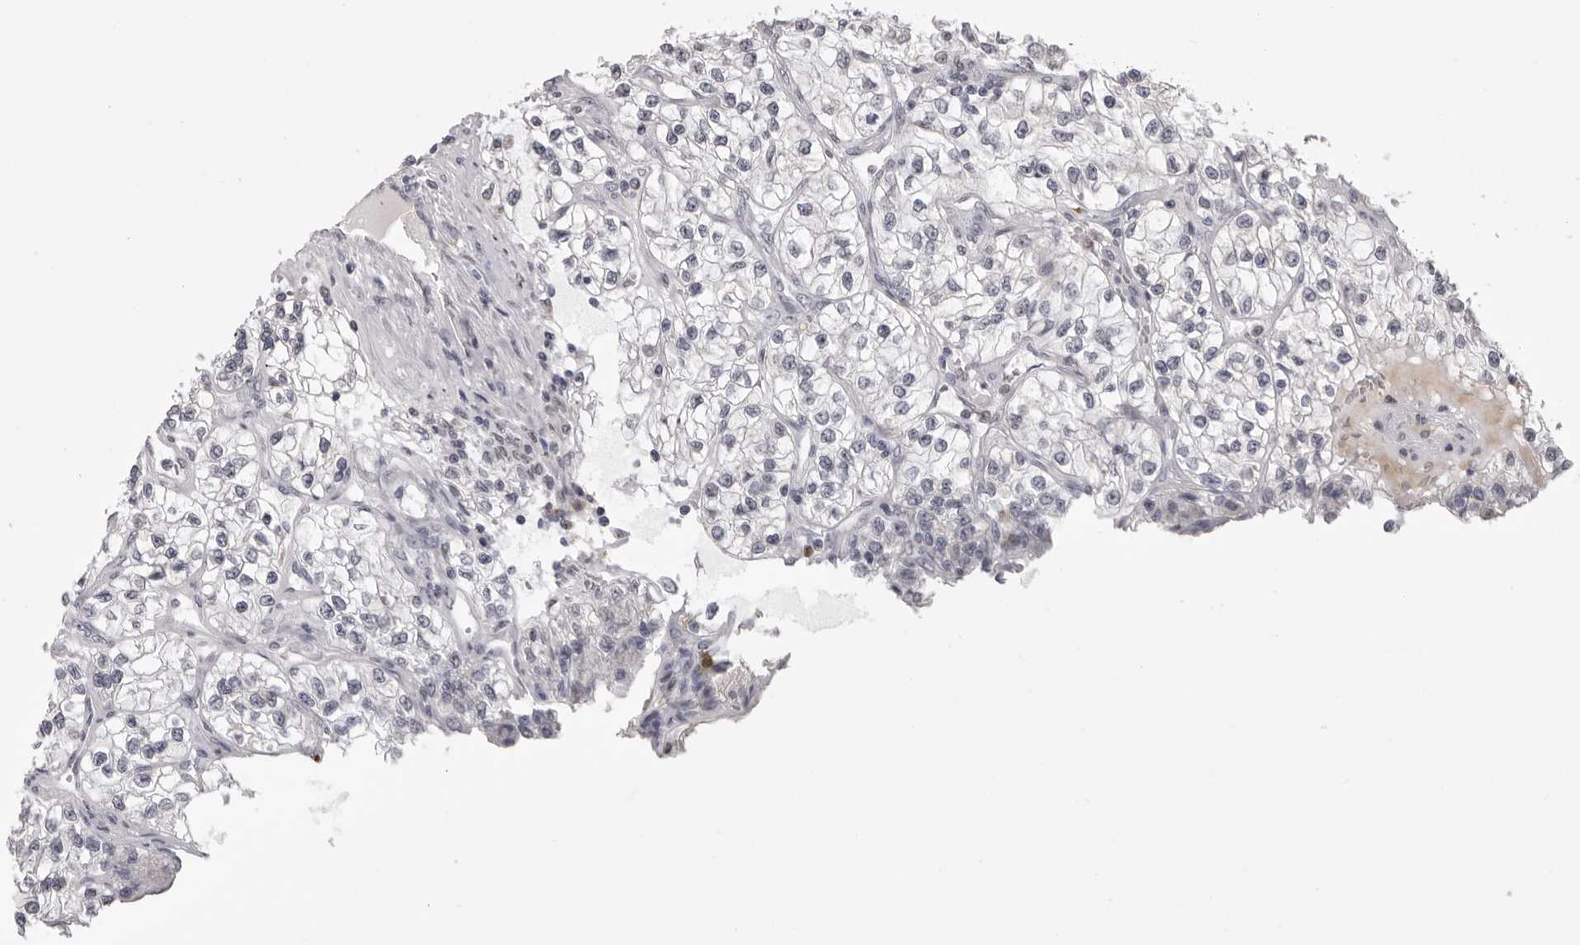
{"staining": {"intensity": "negative", "quantity": "none", "location": "none"}, "tissue": "renal cancer", "cell_type": "Tumor cells", "image_type": "cancer", "snomed": [{"axis": "morphology", "description": "Adenocarcinoma, NOS"}, {"axis": "topography", "description": "Kidney"}], "caption": "Immunohistochemistry of adenocarcinoma (renal) shows no expression in tumor cells. The staining was performed using DAB (3,3'-diaminobenzidine) to visualize the protein expression in brown, while the nuclei were stained in blue with hematoxylin (Magnification: 20x).", "gene": "IL31", "patient": {"sex": "female", "age": 57}}